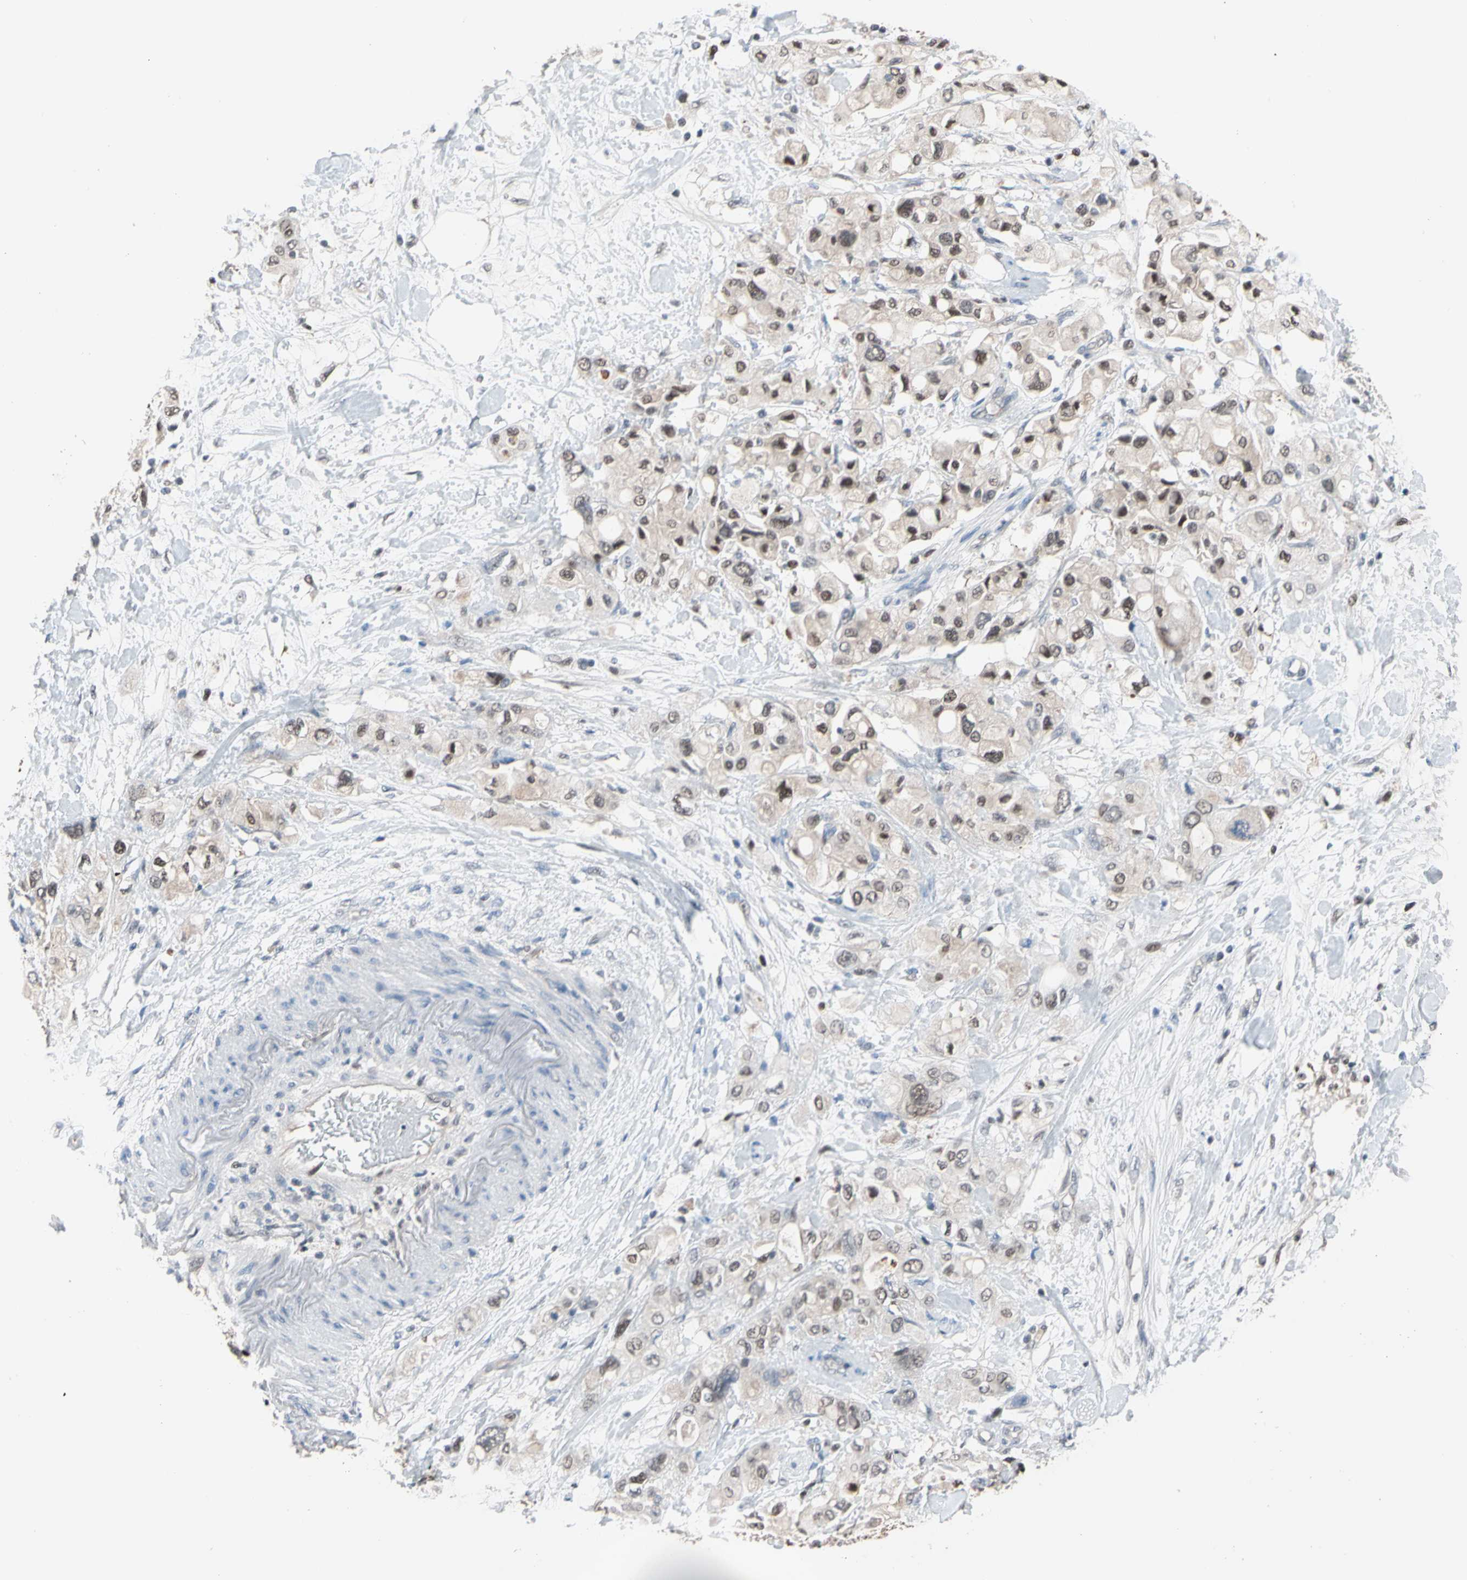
{"staining": {"intensity": "moderate", "quantity": ">75%", "location": "nuclear"}, "tissue": "pancreatic cancer", "cell_type": "Tumor cells", "image_type": "cancer", "snomed": [{"axis": "morphology", "description": "Adenocarcinoma, NOS"}, {"axis": "topography", "description": "Pancreas"}], "caption": "A brown stain labels moderate nuclear positivity of a protein in adenocarcinoma (pancreatic) tumor cells.", "gene": "PSMA2", "patient": {"sex": "female", "age": 56}}